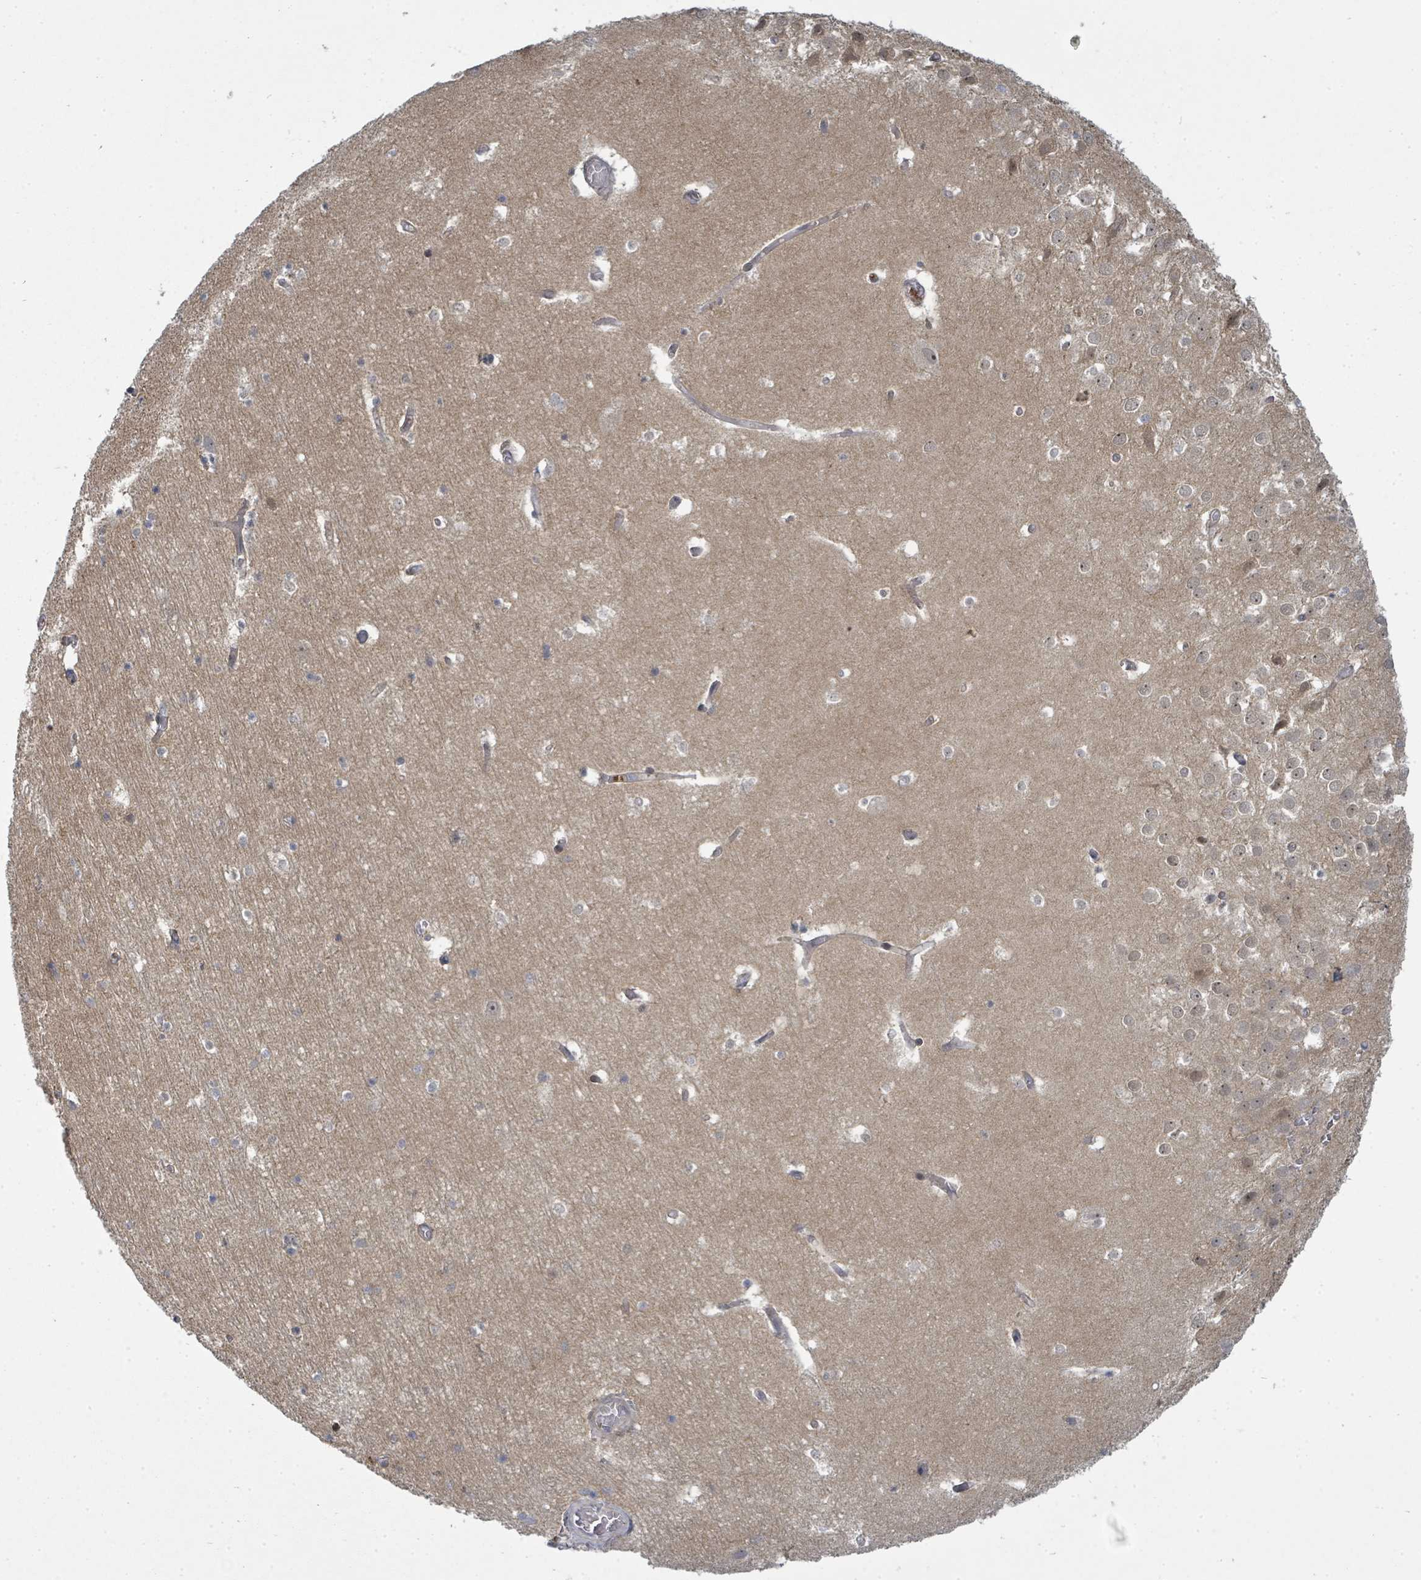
{"staining": {"intensity": "negative", "quantity": "none", "location": "none"}, "tissue": "hippocampus", "cell_type": "Glial cells", "image_type": "normal", "snomed": [{"axis": "morphology", "description": "Normal tissue, NOS"}, {"axis": "topography", "description": "Hippocampus"}], "caption": "Histopathology image shows no protein staining in glial cells of normal hippocampus. (Stains: DAB (3,3'-diaminobenzidine) immunohistochemistry with hematoxylin counter stain, Microscopy: brightfield microscopy at high magnification).", "gene": "PSMG2", "patient": {"sex": "female", "age": 52}}